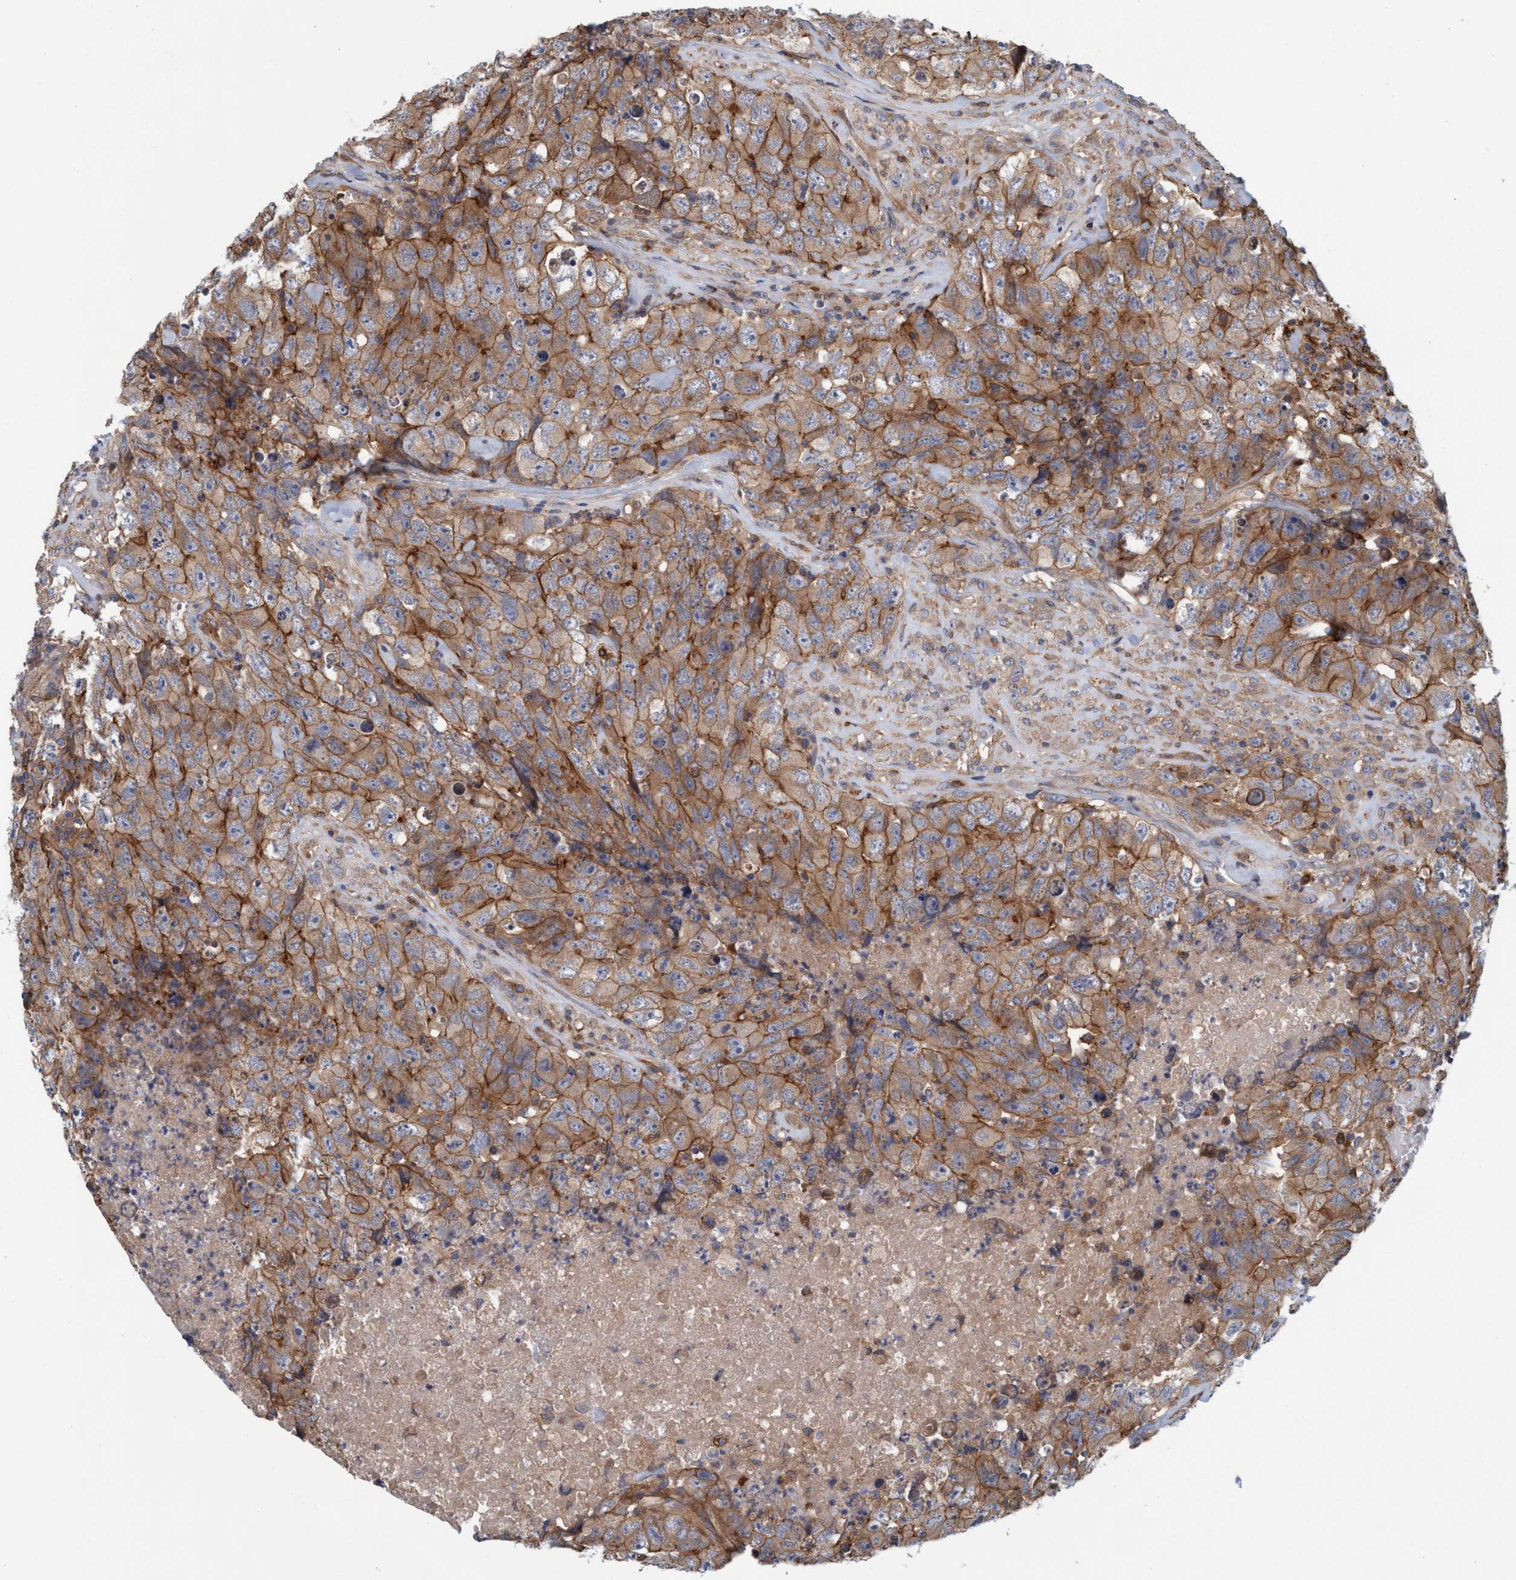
{"staining": {"intensity": "strong", "quantity": ">75%", "location": "cytoplasmic/membranous"}, "tissue": "testis cancer", "cell_type": "Tumor cells", "image_type": "cancer", "snomed": [{"axis": "morphology", "description": "Carcinoma, Embryonal, NOS"}, {"axis": "topography", "description": "Testis"}], "caption": "Embryonal carcinoma (testis) tissue demonstrates strong cytoplasmic/membranous positivity in approximately >75% of tumor cells", "gene": "SPECC1", "patient": {"sex": "male", "age": 32}}